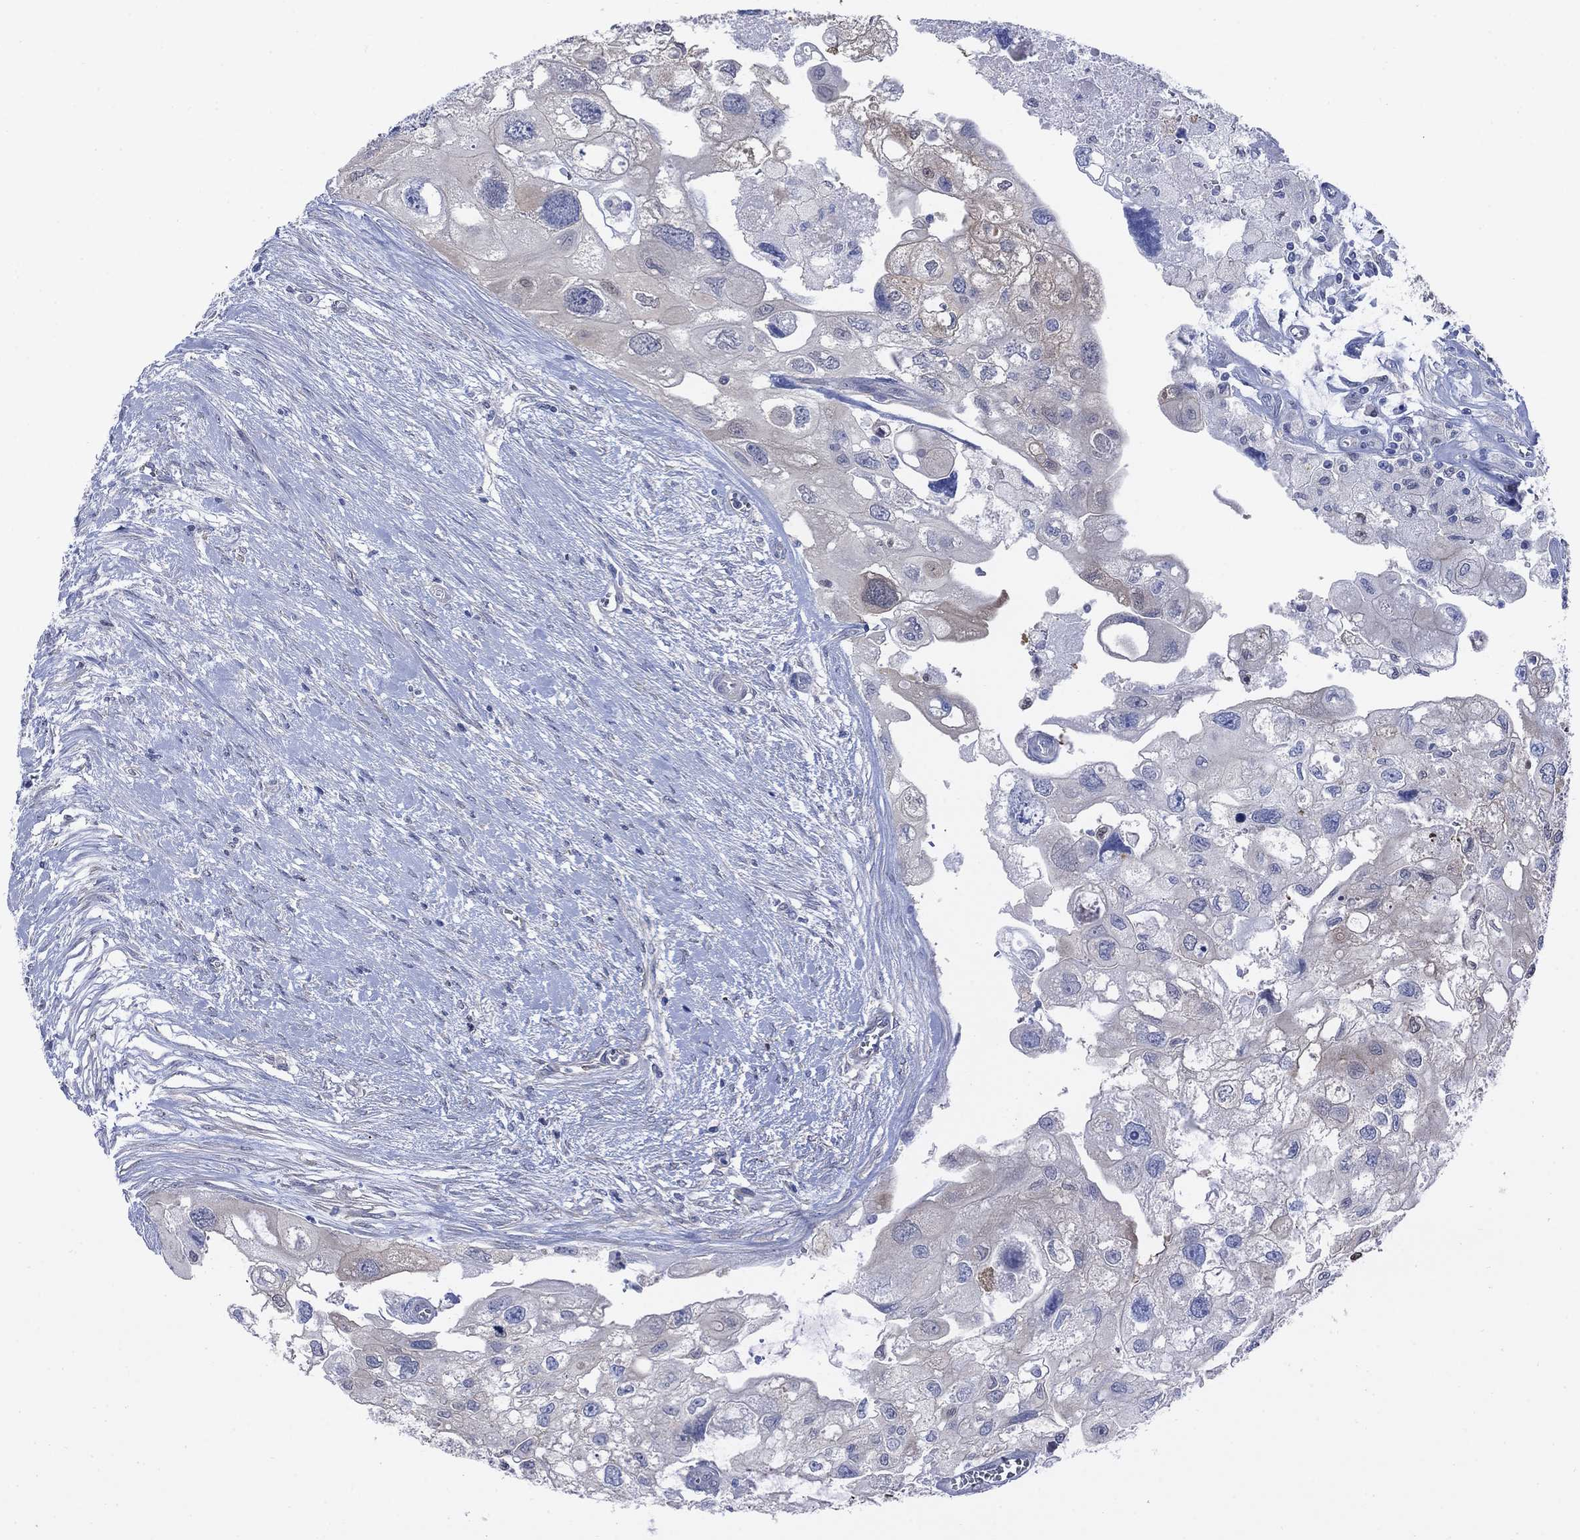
{"staining": {"intensity": "weak", "quantity": "<25%", "location": "cytoplasmic/membranous"}, "tissue": "urothelial cancer", "cell_type": "Tumor cells", "image_type": "cancer", "snomed": [{"axis": "morphology", "description": "Urothelial carcinoma, High grade"}, {"axis": "topography", "description": "Urinary bladder"}], "caption": "This is an IHC image of urothelial cancer. There is no positivity in tumor cells.", "gene": "MYO3A", "patient": {"sex": "male", "age": 59}}